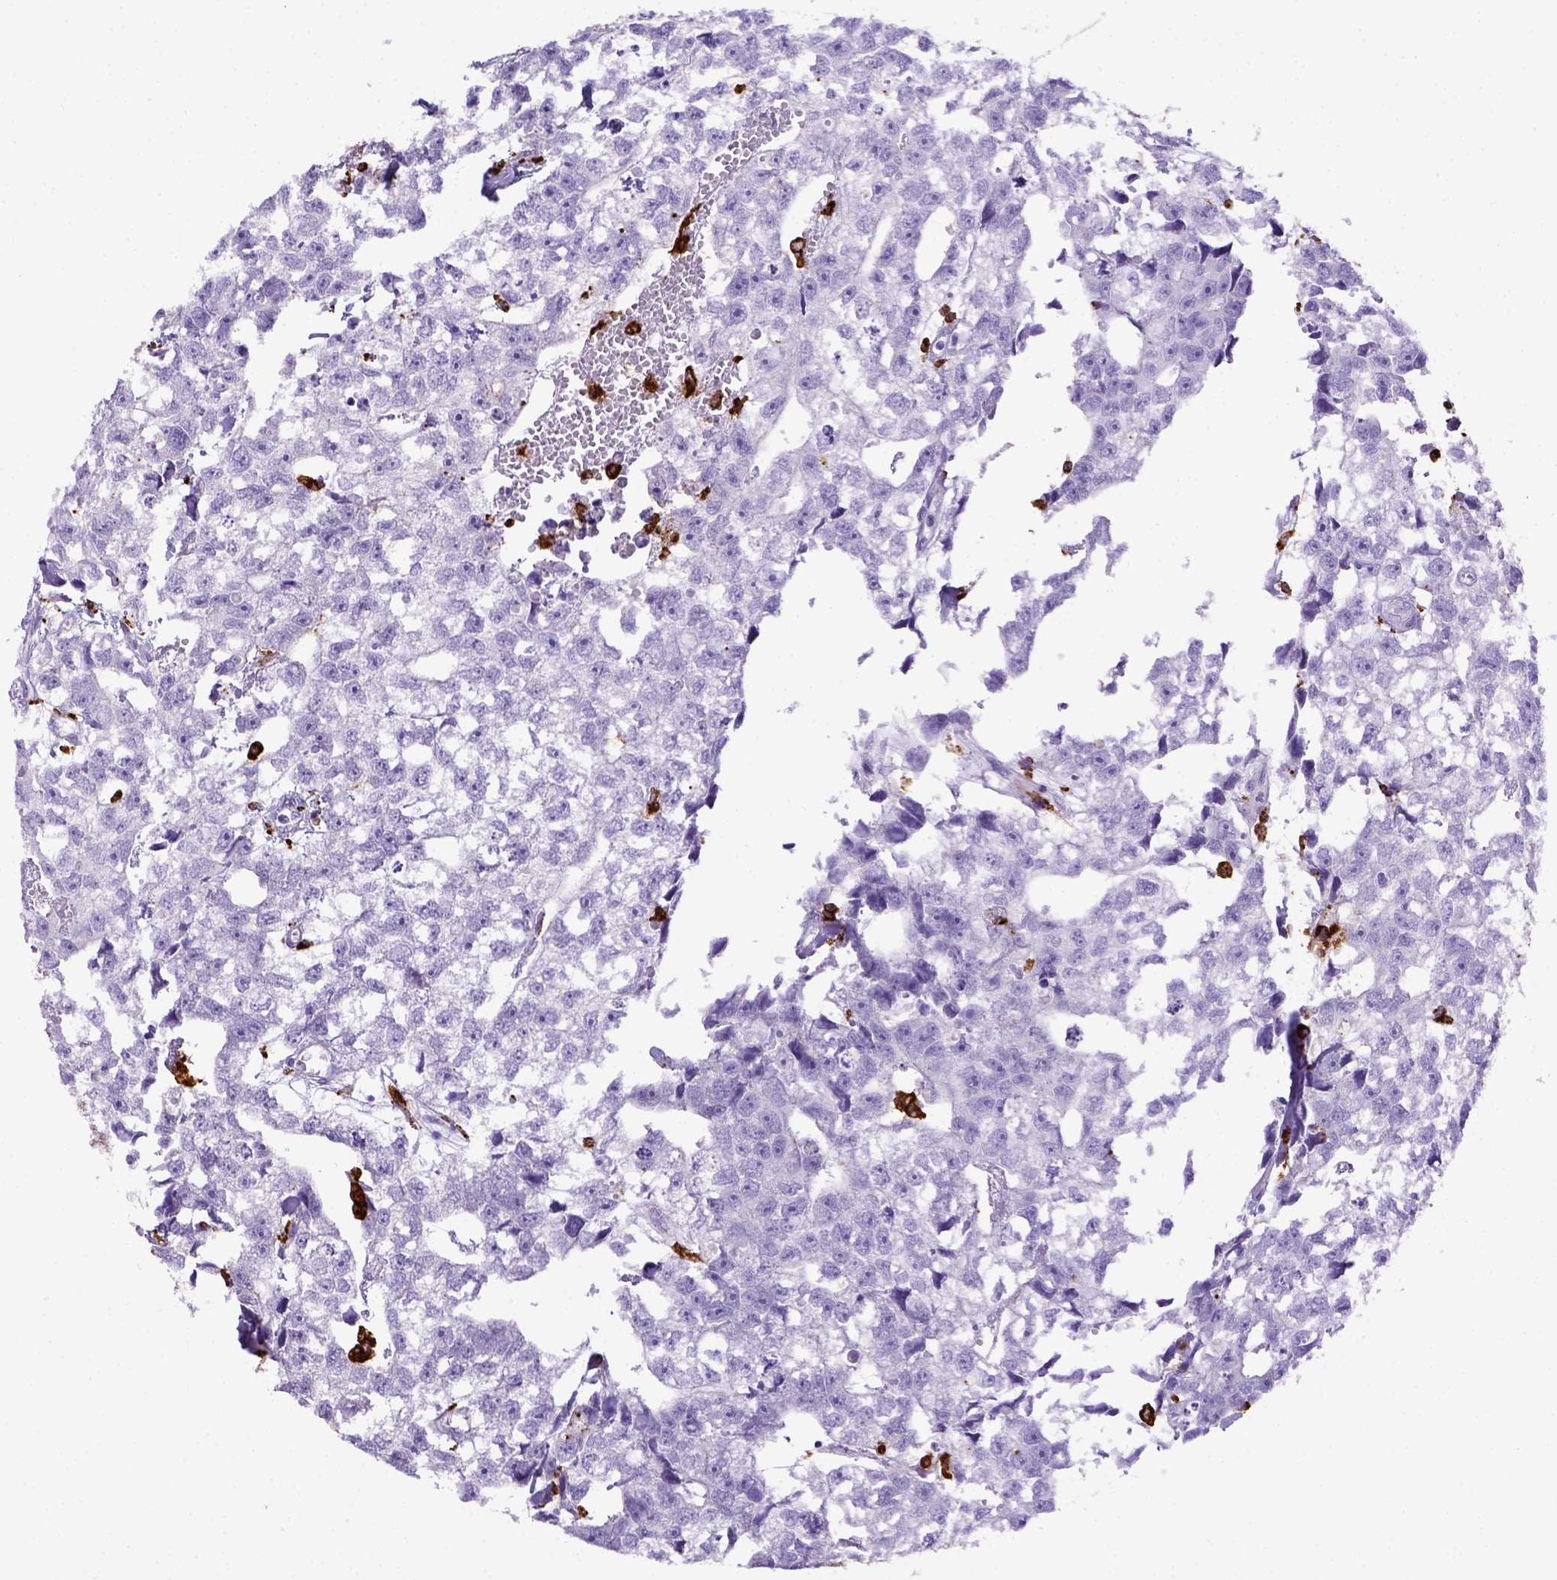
{"staining": {"intensity": "negative", "quantity": "none", "location": "none"}, "tissue": "testis cancer", "cell_type": "Tumor cells", "image_type": "cancer", "snomed": [{"axis": "morphology", "description": "Carcinoma, Embryonal, NOS"}, {"axis": "morphology", "description": "Teratoma, malignant, NOS"}, {"axis": "topography", "description": "Testis"}], "caption": "Human testis cancer stained for a protein using immunohistochemistry (IHC) shows no expression in tumor cells.", "gene": "CD68", "patient": {"sex": "male", "age": 44}}